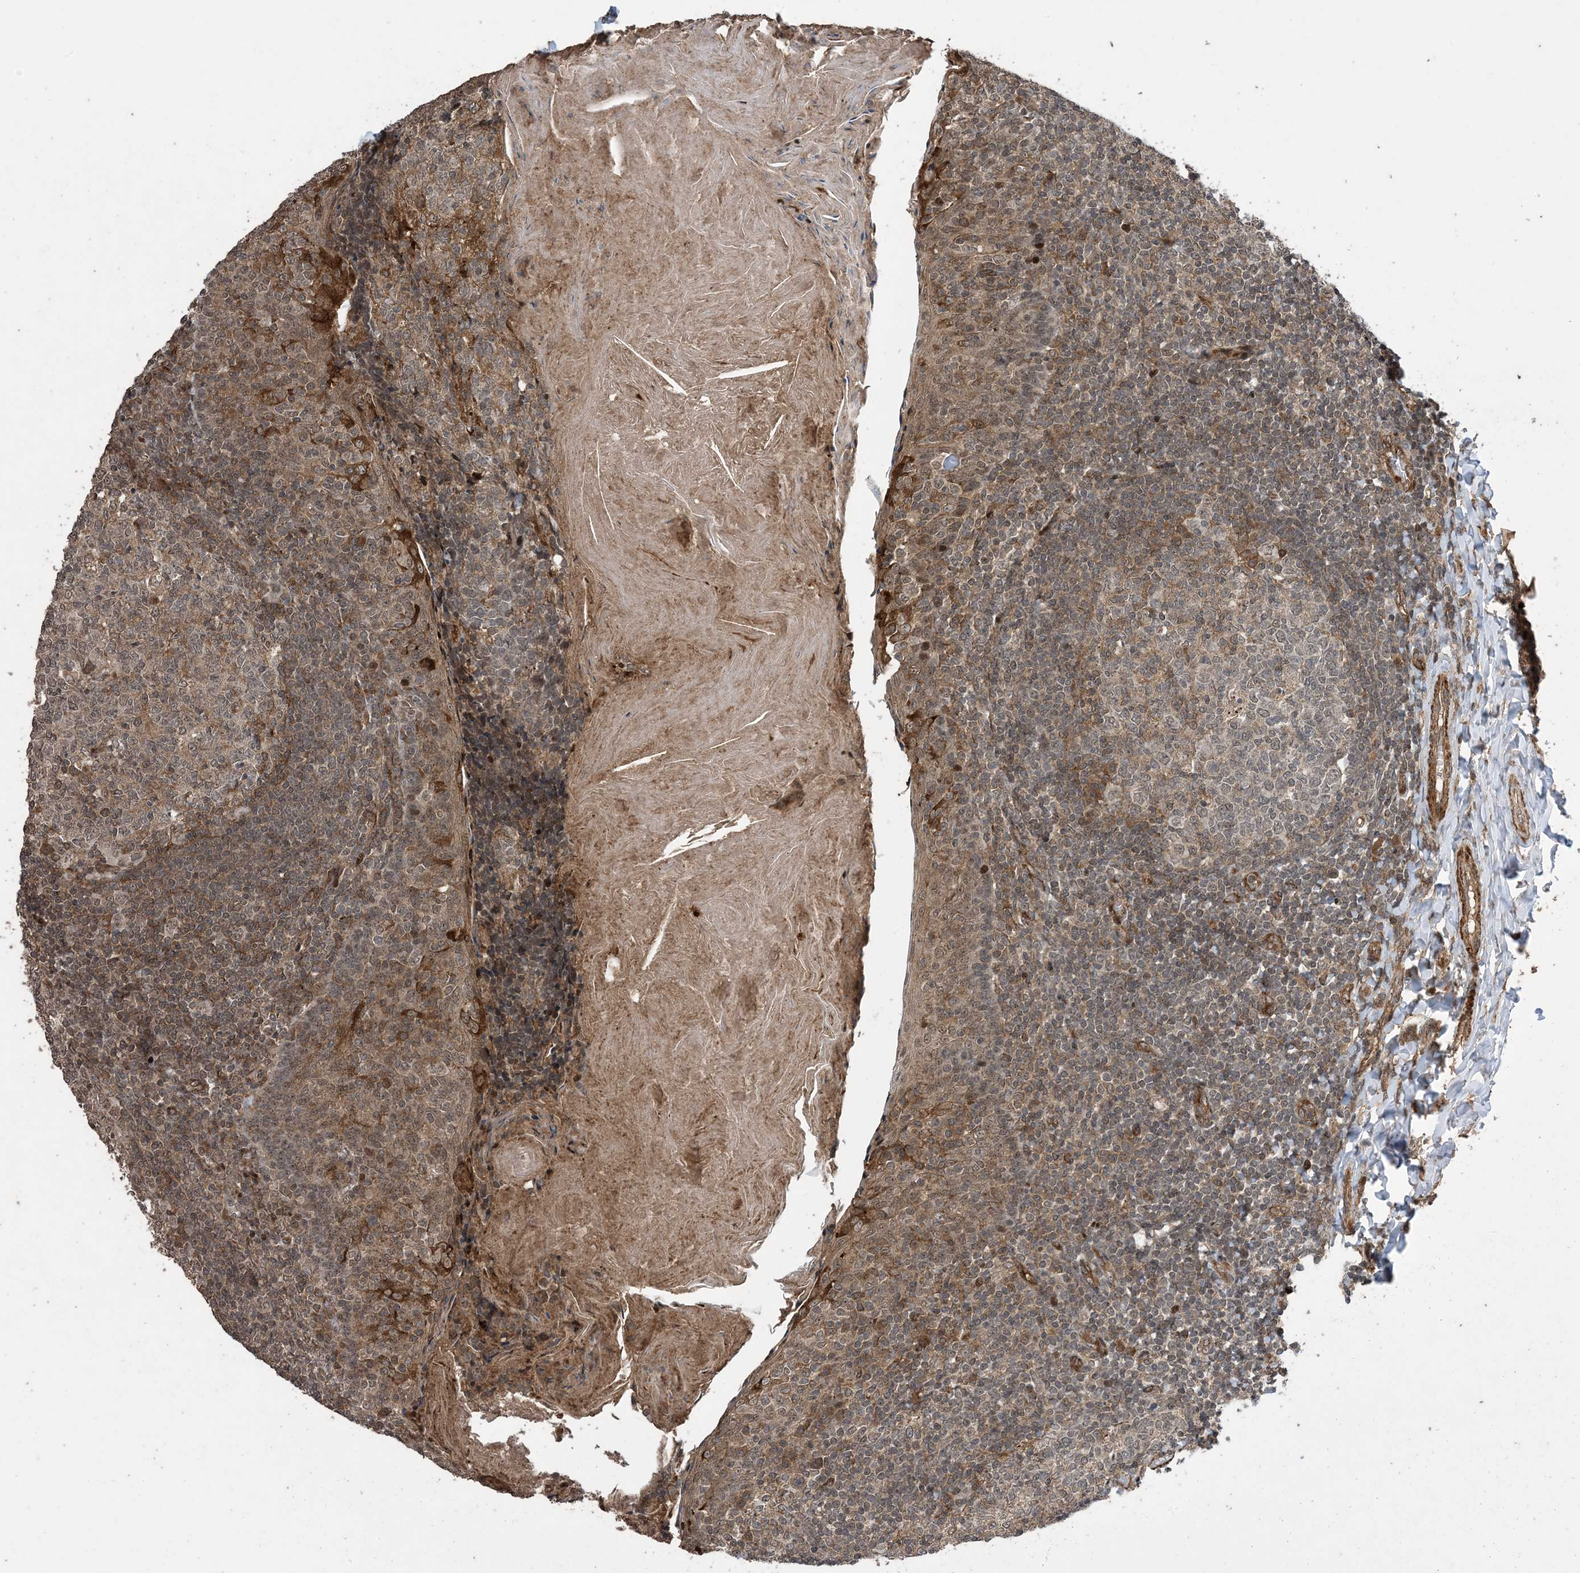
{"staining": {"intensity": "moderate", "quantity": "<25%", "location": "cytoplasmic/membranous"}, "tissue": "tonsil", "cell_type": "Germinal center cells", "image_type": "normal", "snomed": [{"axis": "morphology", "description": "Normal tissue, NOS"}, {"axis": "topography", "description": "Tonsil"}], "caption": "Immunohistochemical staining of benign human tonsil exhibits moderate cytoplasmic/membranous protein expression in approximately <25% of germinal center cells.", "gene": "ZNF511", "patient": {"sex": "female", "age": 19}}